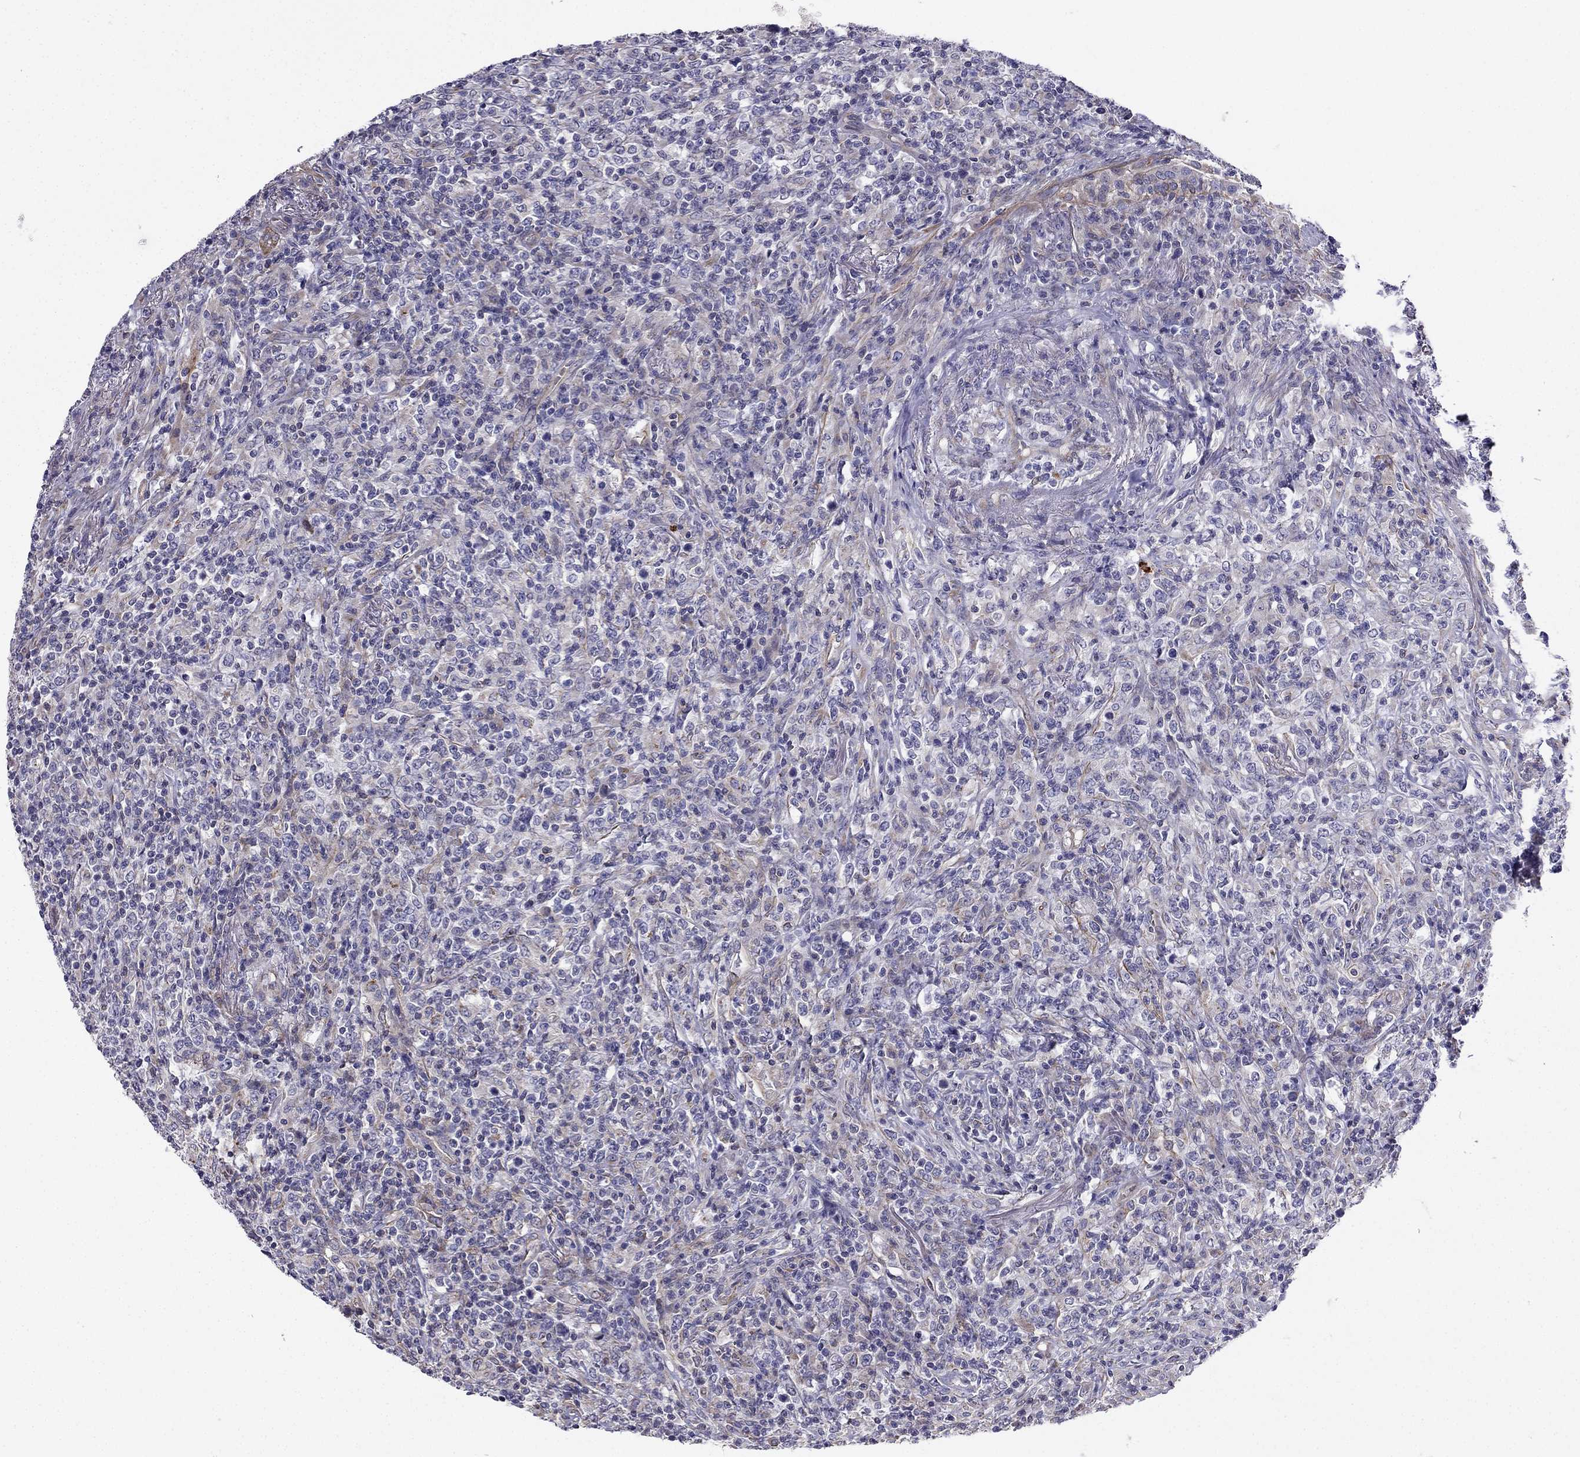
{"staining": {"intensity": "negative", "quantity": "none", "location": "none"}, "tissue": "lymphoma", "cell_type": "Tumor cells", "image_type": "cancer", "snomed": [{"axis": "morphology", "description": "Malignant lymphoma, non-Hodgkin's type, High grade"}, {"axis": "topography", "description": "Lung"}], "caption": "Immunohistochemistry image of neoplastic tissue: lymphoma stained with DAB reveals no significant protein expression in tumor cells.", "gene": "ENOX1", "patient": {"sex": "male", "age": 79}}